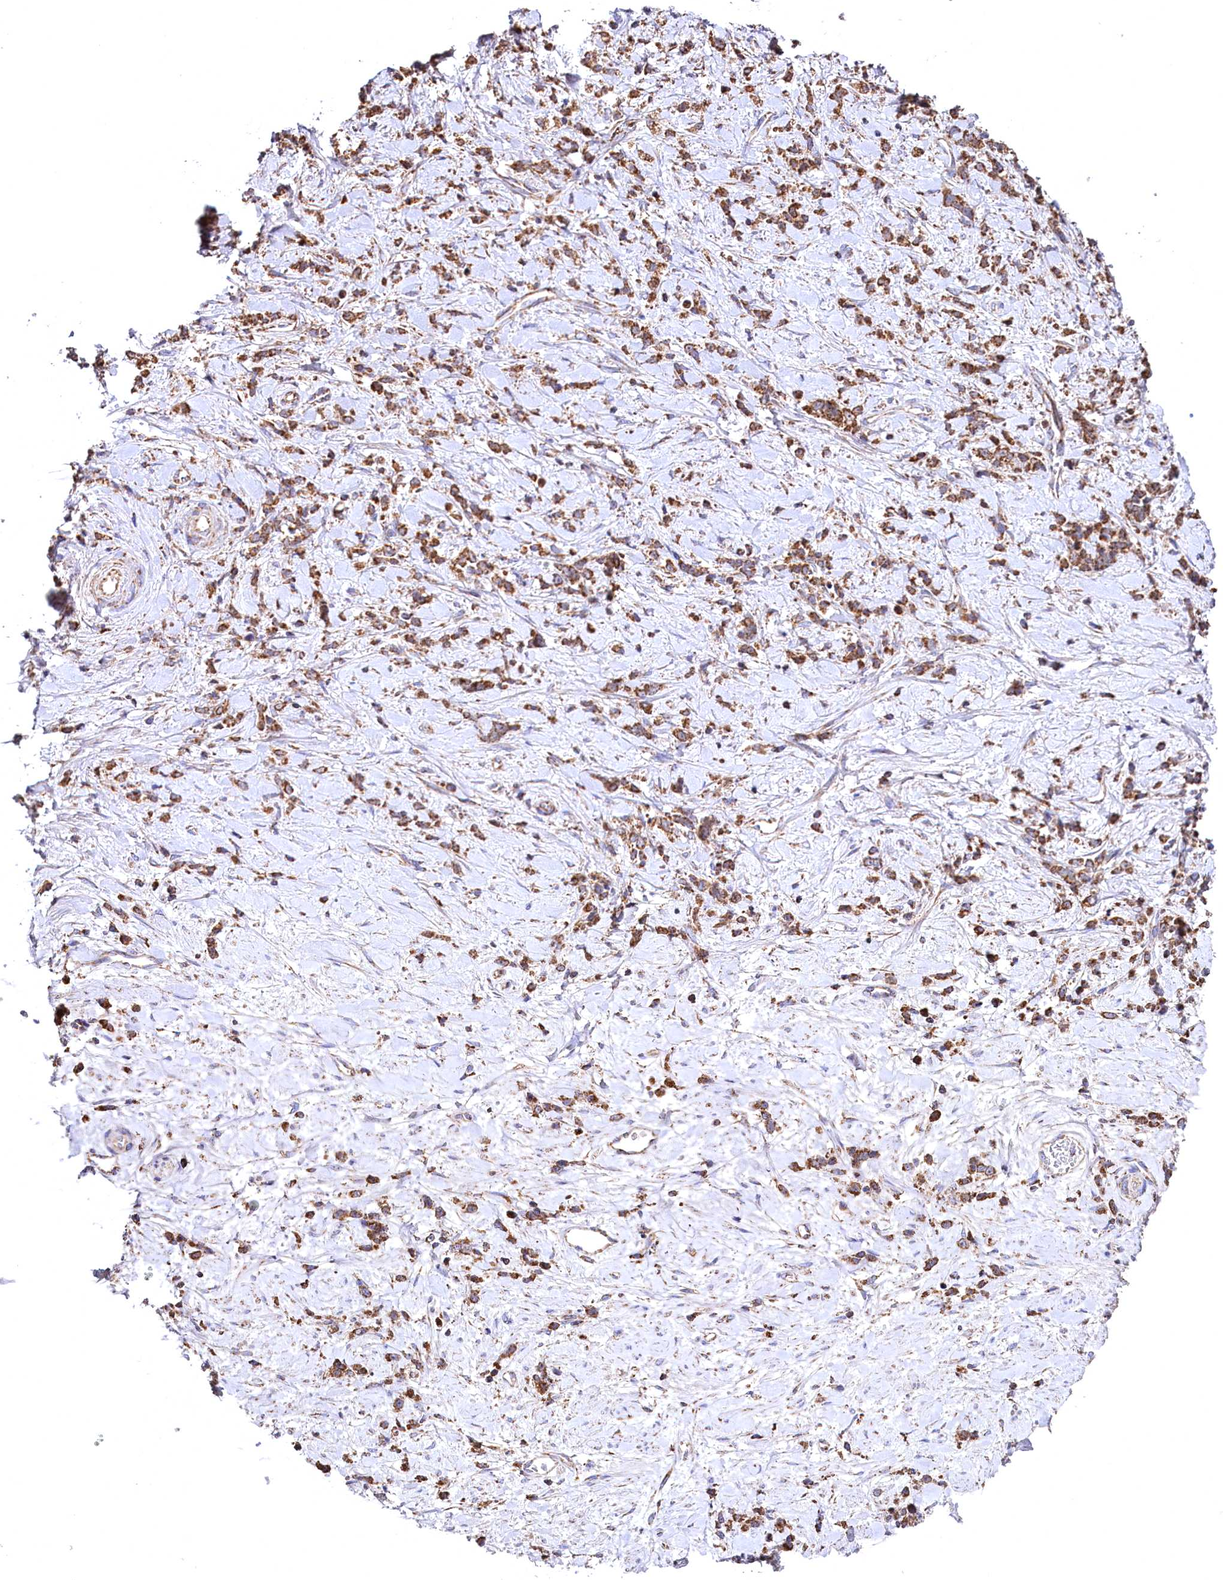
{"staining": {"intensity": "strong", "quantity": ">75%", "location": "cytoplasmic/membranous"}, "tissue": "stomach cancer", "cell_type": "Tumor cells", "image_type": "cancer", "snomed": [{"axis": "morphology", "description": "Adenocarcinoma, NOS"}, {"axis": "topography", "description": "Stomach"}], "caption": "Protein analysis of stomach cancer tissue displays strong cytoplasmic/membranous positivity in about >75% of tumor cells.", "gene": "NUDT15", "patient": {"sex": "female", "age": 60}}